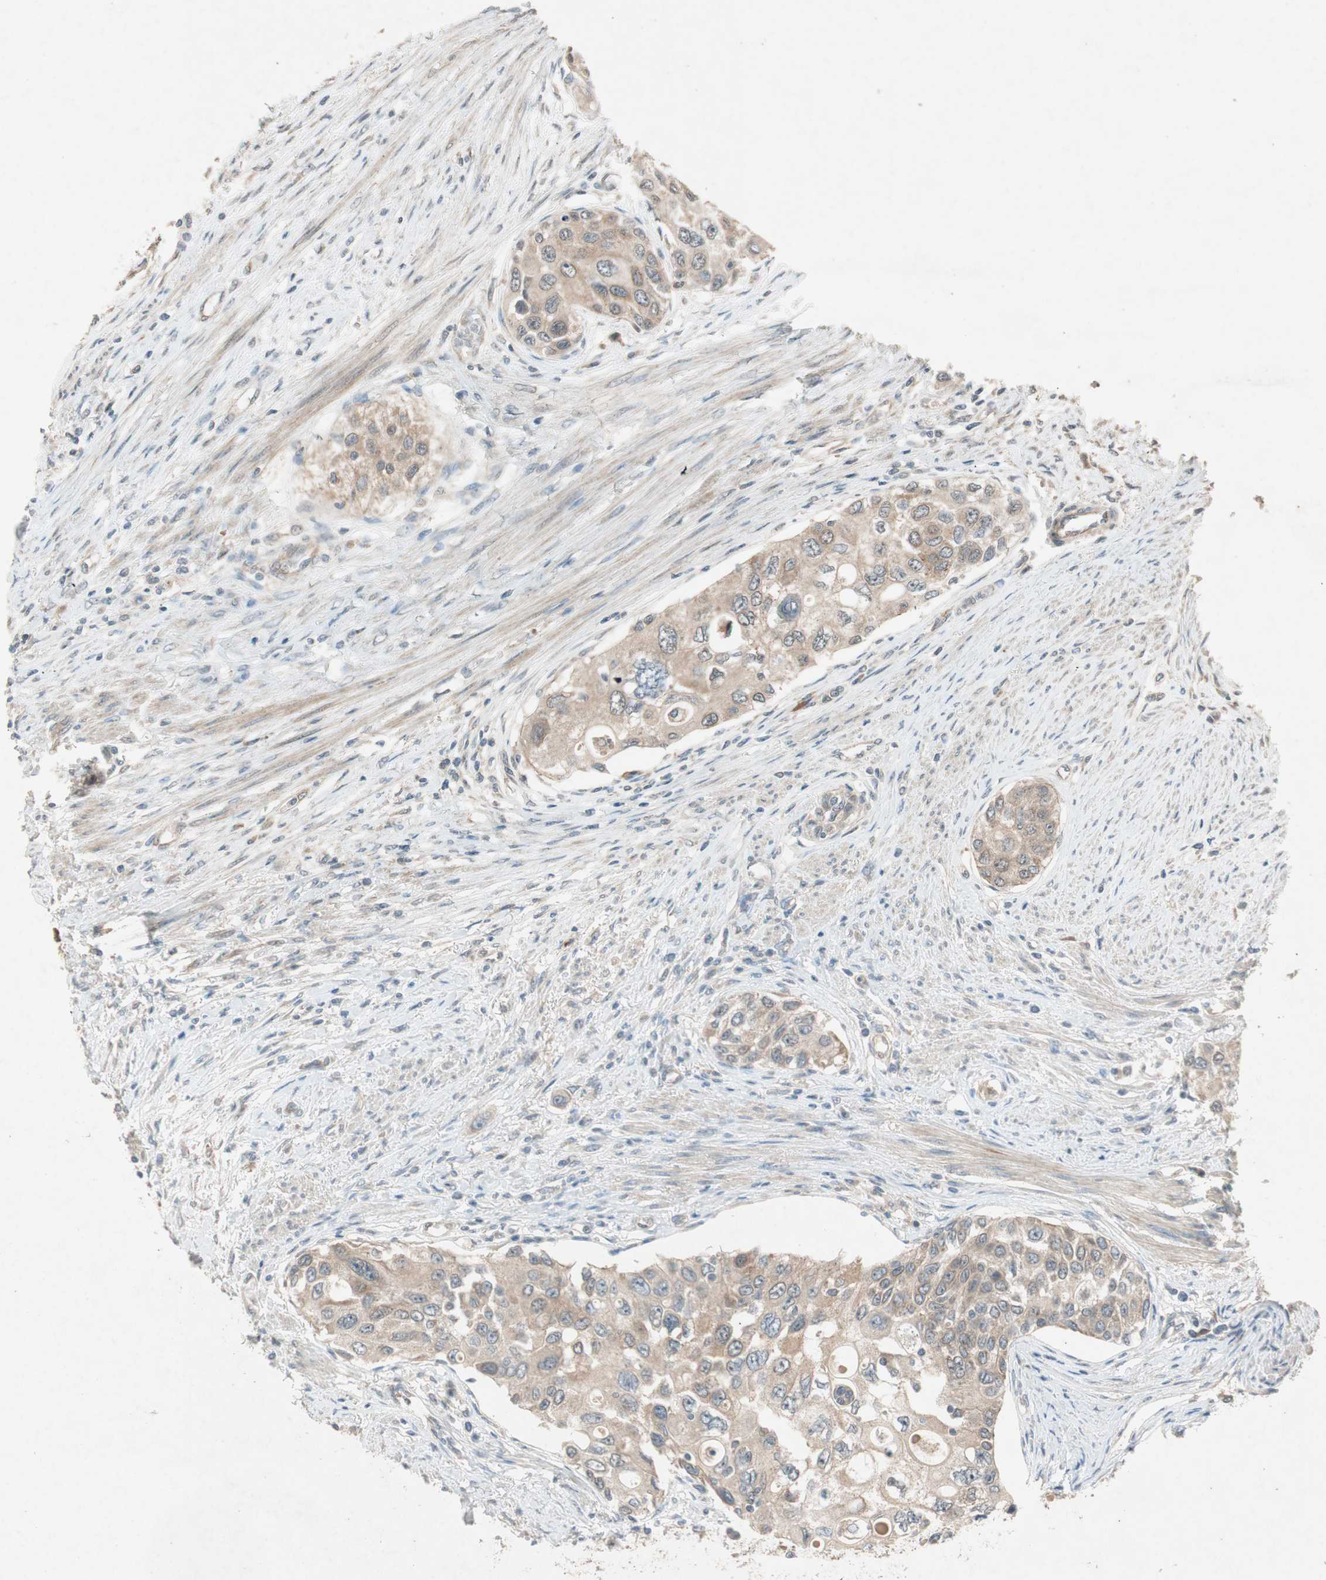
{"staining": {"intensity": "moderate", "quantity": ">75%", "location": "cytoplasmic/membranous"}, "tissue": "urothelial cancer", "cell_type": "Tumor cells", "image_type": "cancer", "snomed": [{"axis": "morphology", "description": "Urothelial carcinoma, High grade"}, {"axis": "topography", "description": "Urinary bladder"}], "caption": "A histopathology image showing moderate cytoplasmic/membranous staining in about >75% of tumor cells in high-grade urothelial carcinoma, as visualized by brown immunohistochemical staining.", "gene": "NCLN", "patient": {"sex": "female", "age": 56}}